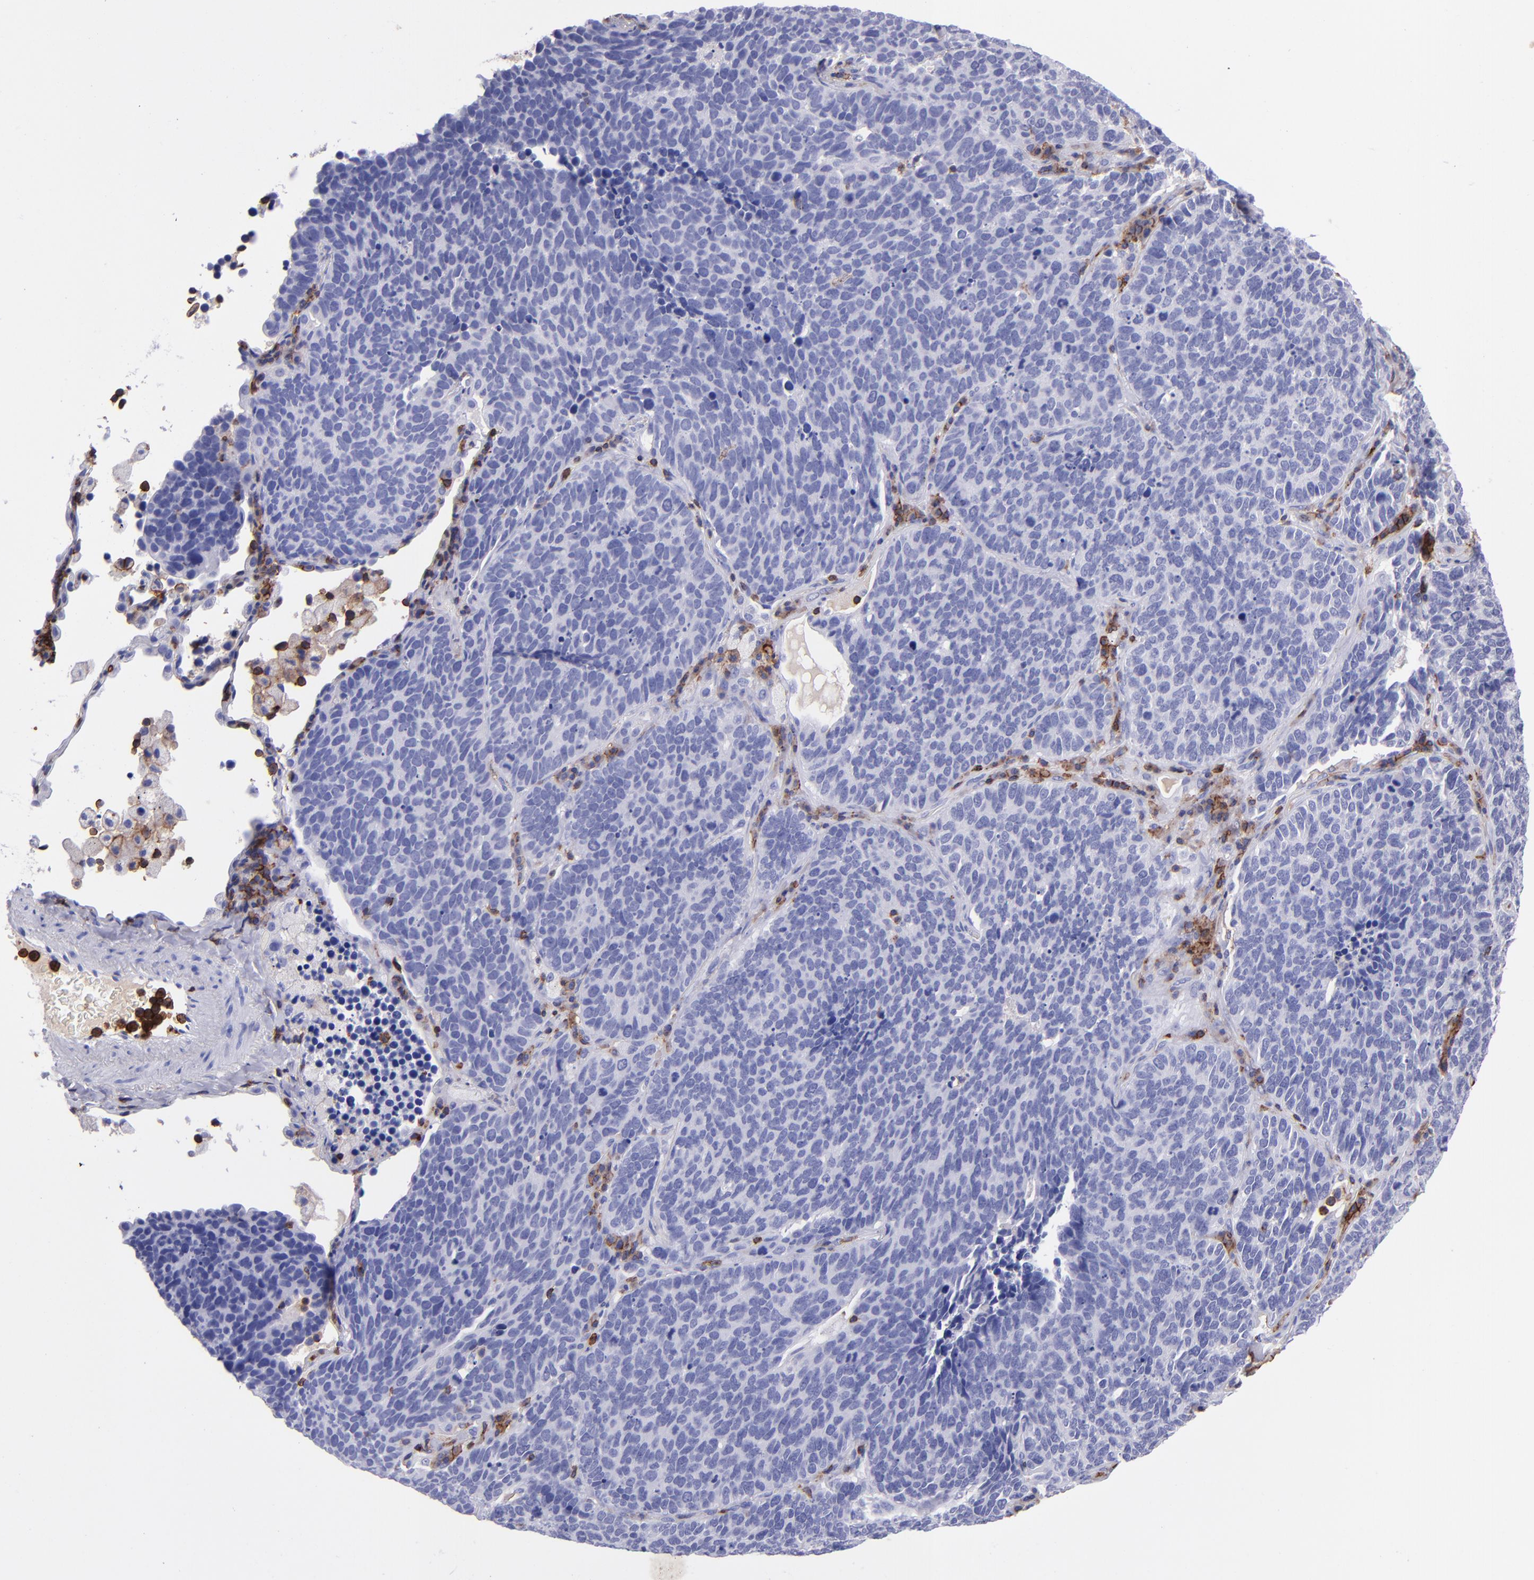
{"staining": {"intensity": "negative", "quantity": "none", "location": "none"}, "tissue": "lung cancer", "cell_type": "Tumor cells", "image_type": "cancer", "snomed": [{"axis": "morphology", "description": "Neoplasm, malignant, NOS"}, {"axis": "topography", "description": "Lung"}], "caption": "Immunohistochemistry photomicrograph of lung cancer stained for a protein (brown), which reveals no expression in tumor cells.", "gene": "ICAM3", "patient": {"sex": "female", "age": 75}}